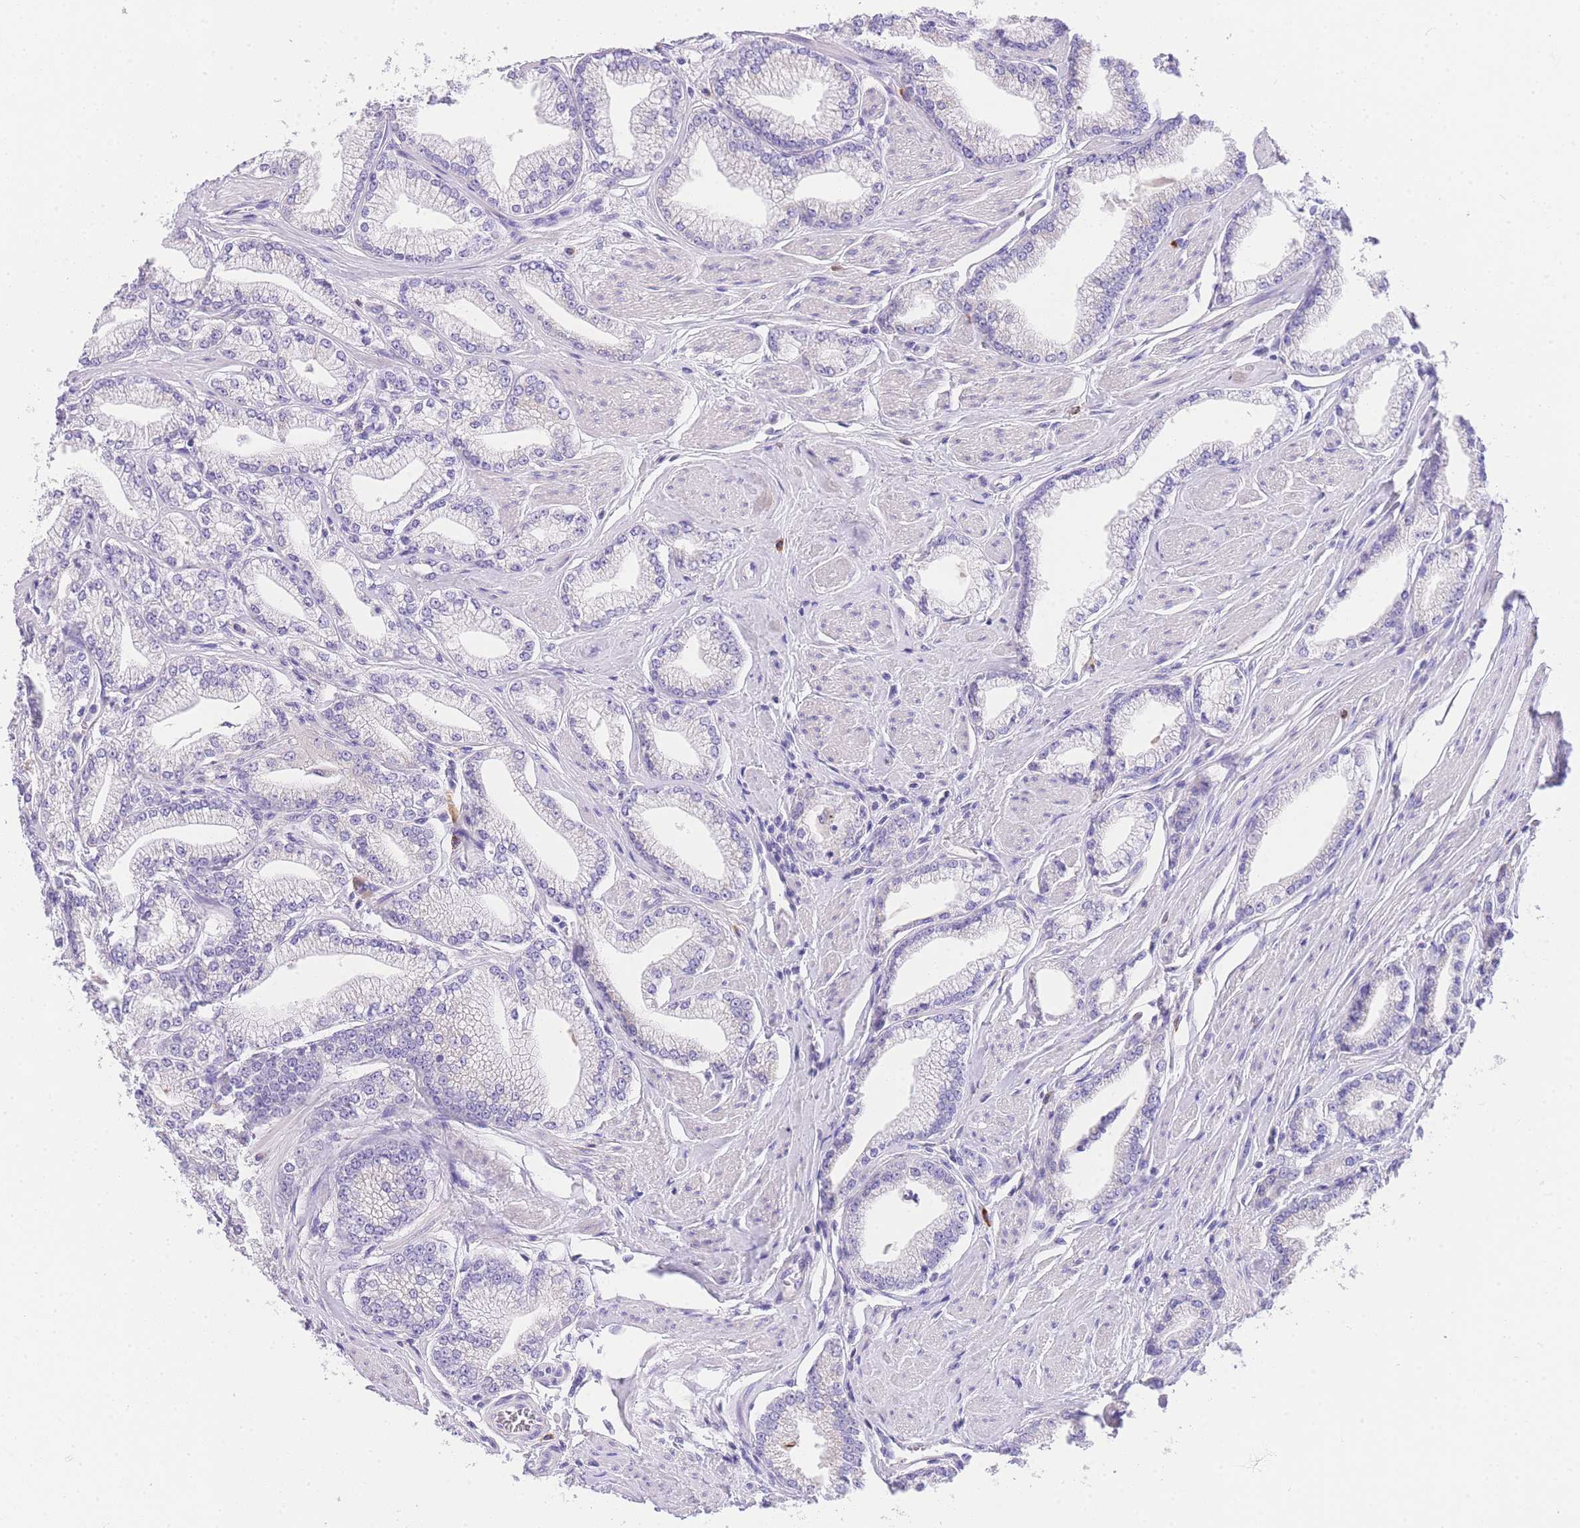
{"staining": {"intensity": "negative", "quantity": "none", "location": "none"}, "tissue": "prostate cancer", "cell_type": "Tumor cells", "image_type": "cancer", "snomed": [{"axis": "morphology", "description": "Adenocarcinoma, High grade"}, {"axis": "topography", "description": "Prostate"}], "caption": "A high-resolution image shows IHC staining of prostate cancer (high-grade adenocarcinoma), which reveals no significant positivity in tumor cells. The staining was performed using DAB (3,3'-diaminobenzidine) to visualize the protein expression in brown, while the nuclei were stained in blue with hematoxylin (Magnification: 20x).", "gene": "EPN2", "patient": {"sex": "male", "age": 67}}